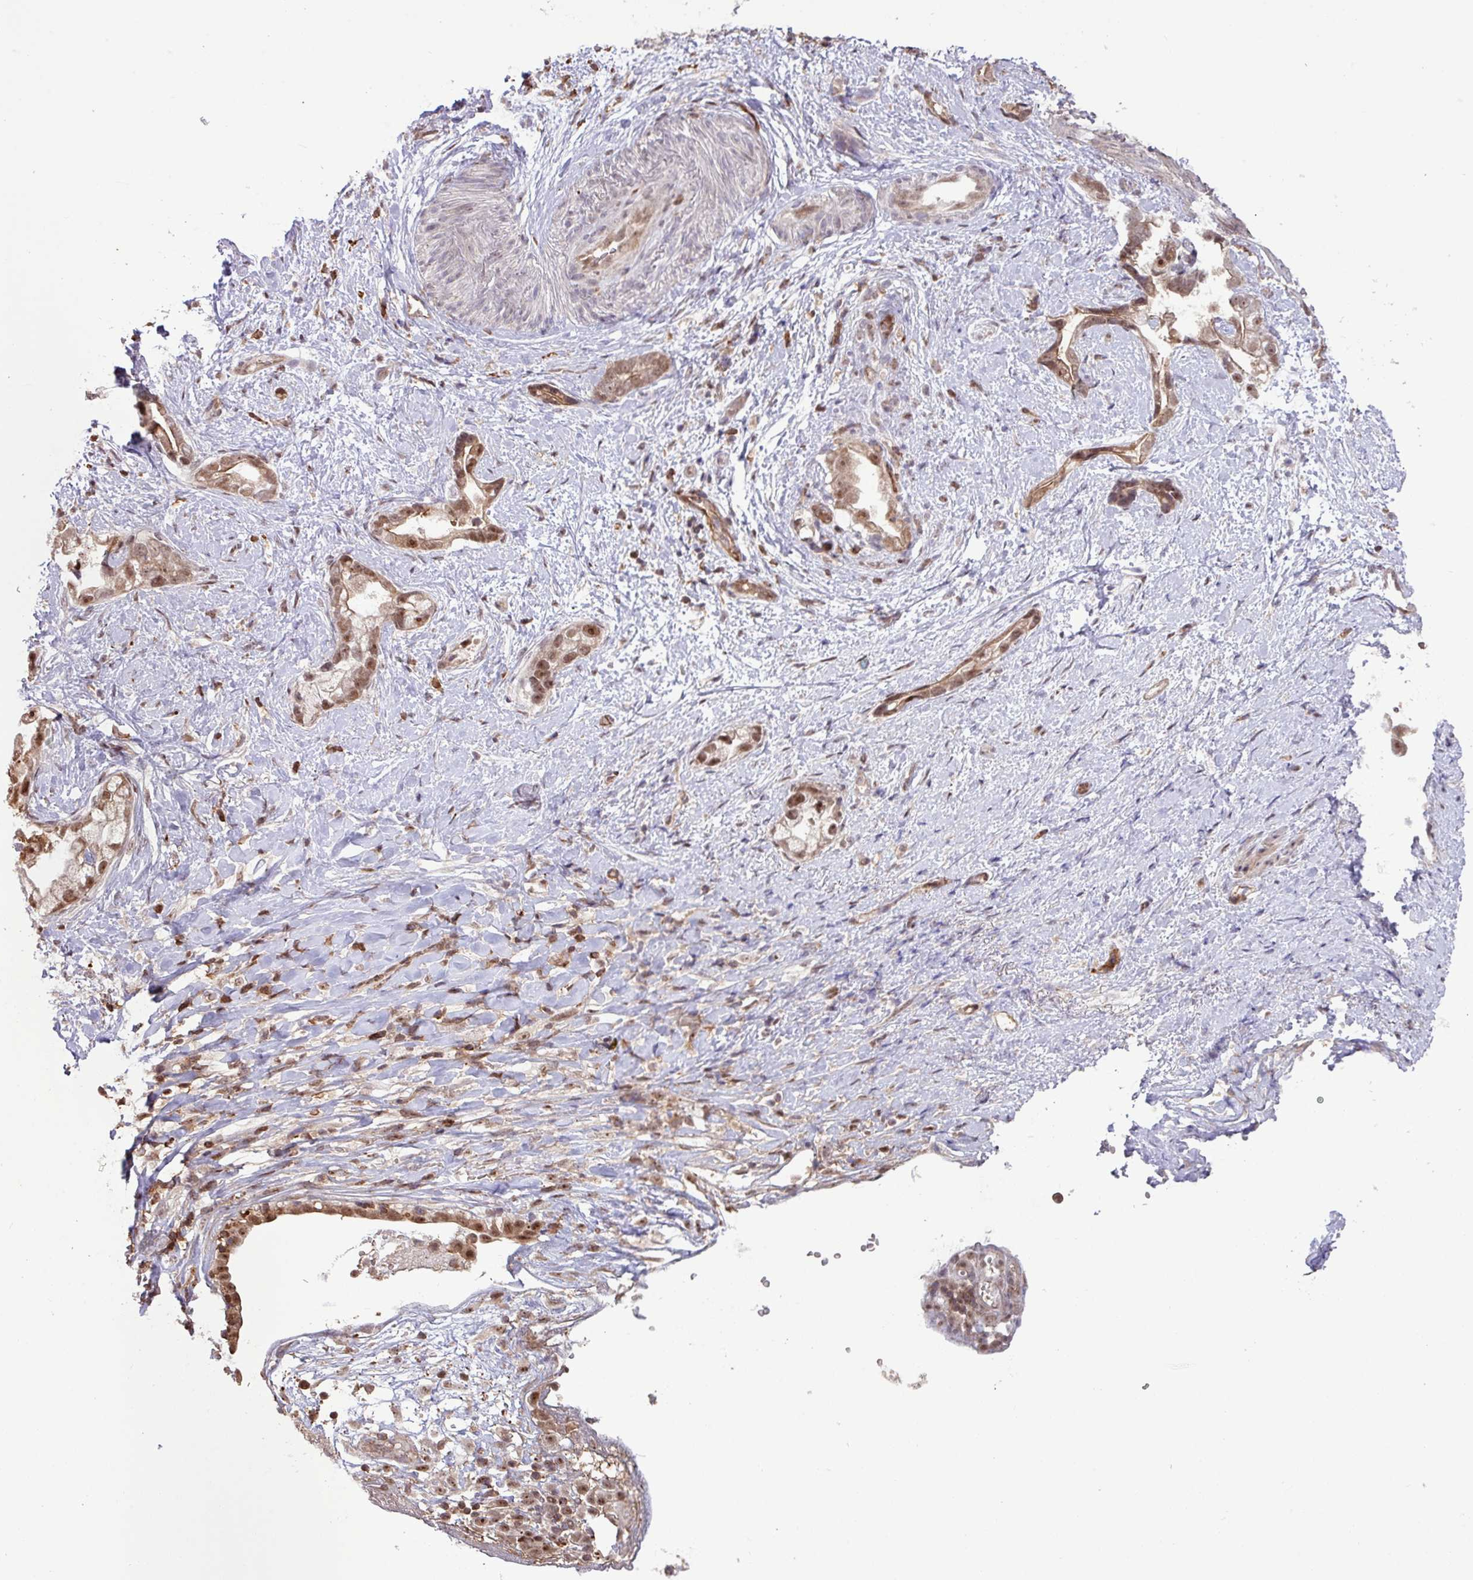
{"staining": {"intensity": "moderate", "quantity": ">75%", "location": "cytoplasmic/membranous,nuclear"}, "tissue": "stomach cancer", "cell_type": "Tumor cells", "image_type": "cancer", "snomed": [{"axis": "morphology", "description": "Adenocarcinoma, NOS"}, {"axis": "topography", "description": "Stomach"}], "caption": "Immunohistochemistry (IHC) photomicrograph of stomach cancer (adenocarcinoma) stained for a protein (brown), which exhibits medium levels of moderate cytoplasmic/membranous and nuclear expression in approximately >75% of tumor cells.", "gene": "GON7", "patient": {"sex": "male", "age": 55}}